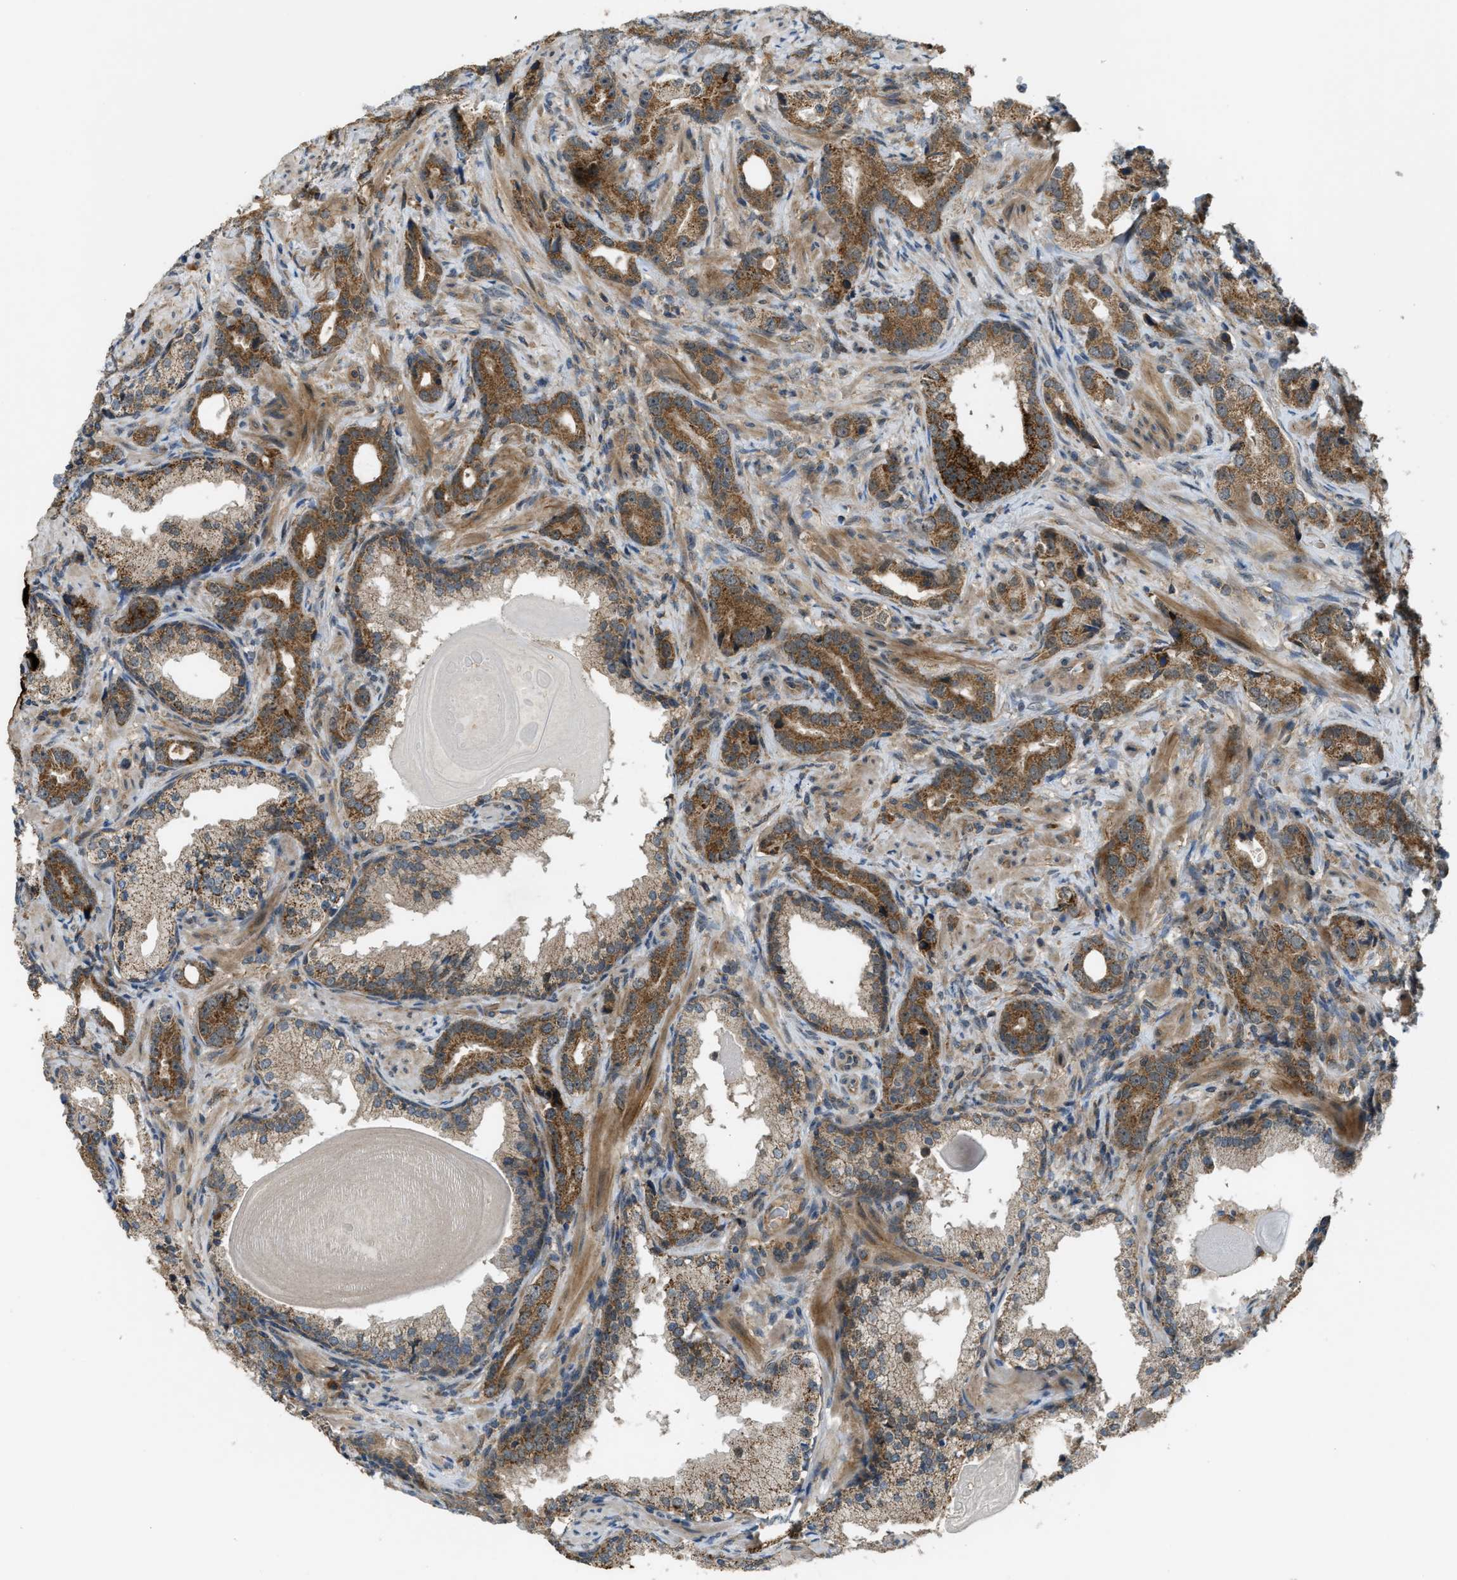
{"staining": {"intensity": "strong", "quantity": ">75%", "location": "cytoplasmic/membranous"}, "tissue": "prostate cancer", "cell_type": "Tumor cells", "image_type": "cancer", "snomed": [{"axis": "morphology", "description": "Adenocarcinoma, High grade"}, {"axis": "topography", "description": "Prostate"}], "caption": "Human prostate cancer stained with a protein marker displays strong staining in tumor cells.", "gene": "ZNF71", "patient": {"sex": "male", "age": 63}}